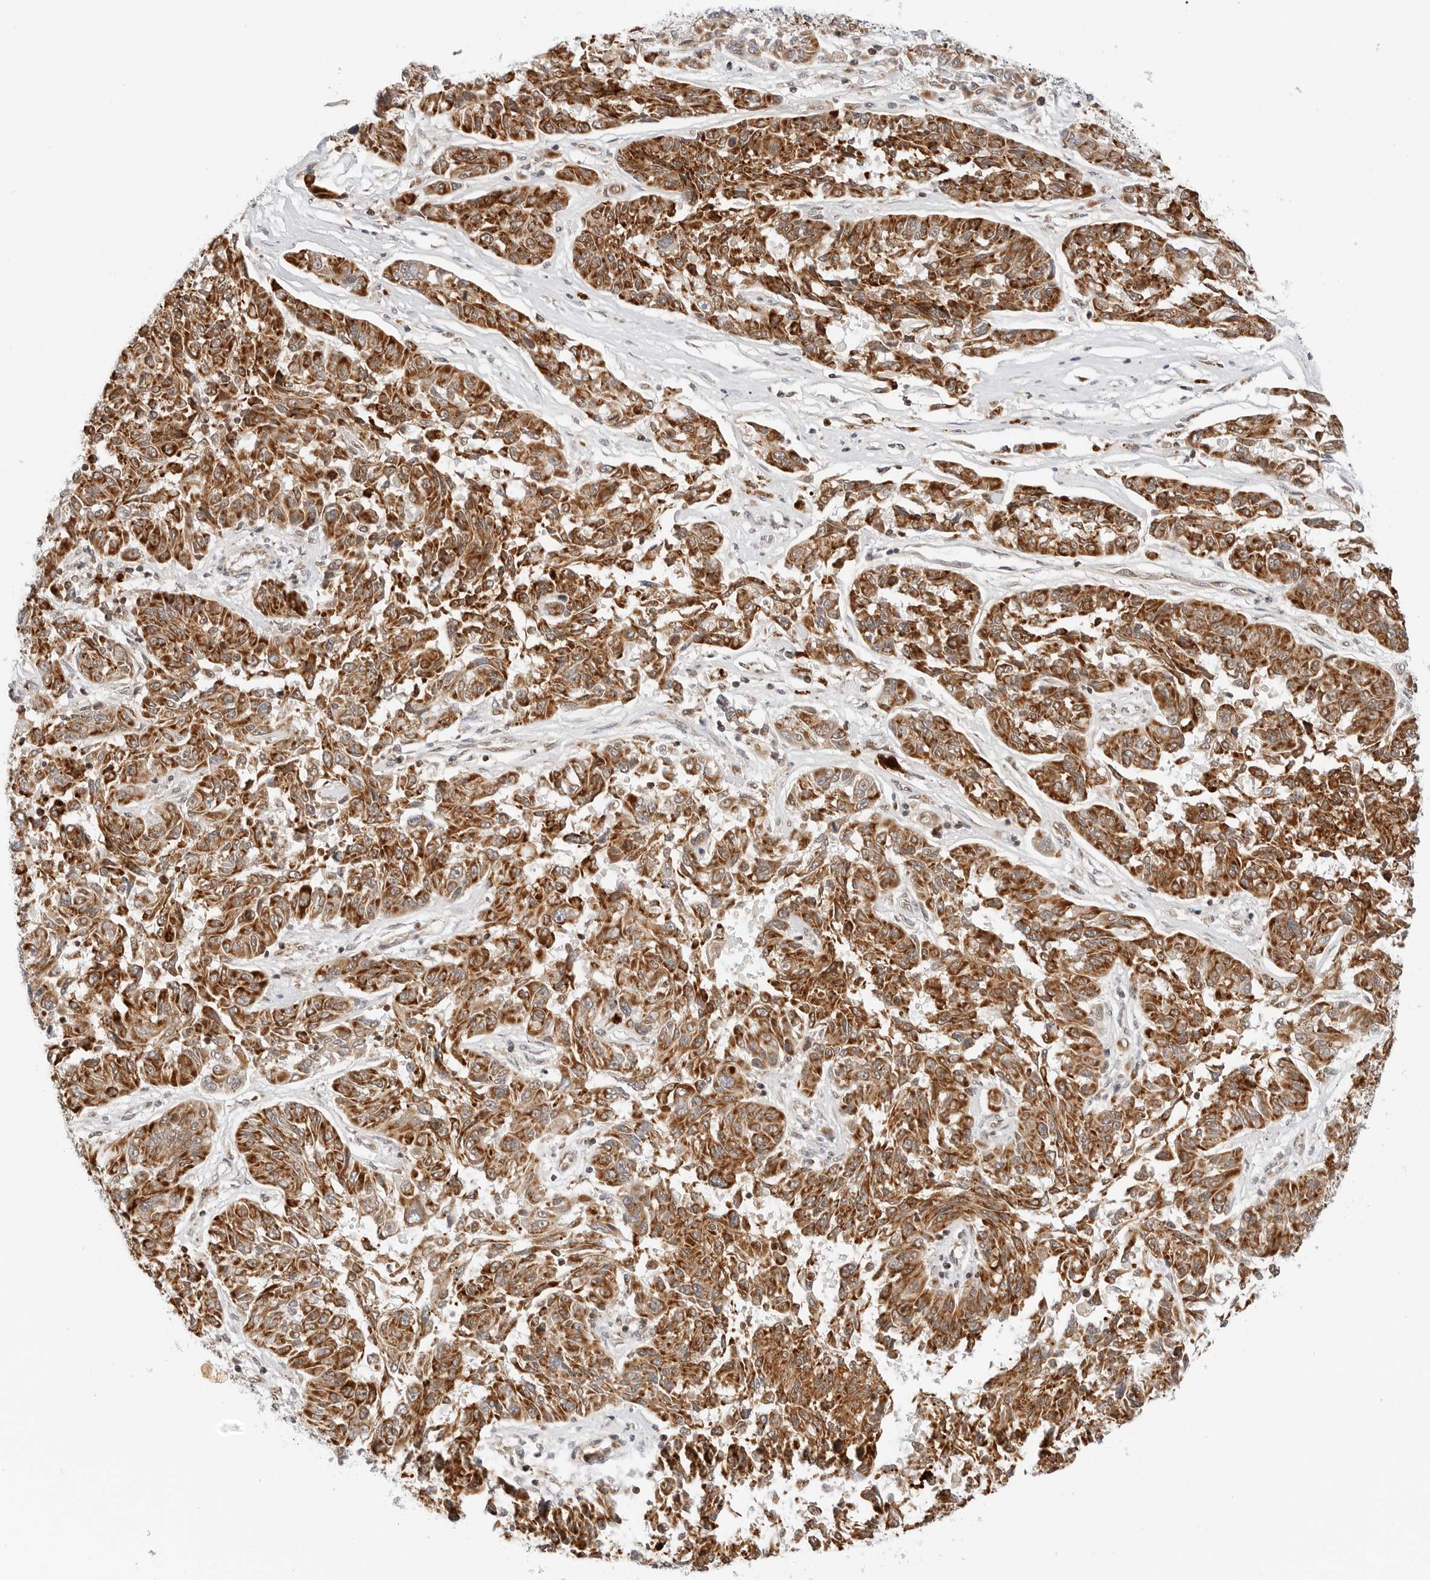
{"staining": {"intensity": "moderate", "quantity": ">75%", "location": "cytoplasmic/membranous"}, "tissue": "melanoma", "cell_type": "Tumor cells", "image_type": "cancer", "snomed": [{"axis": "morphology", "description": "Malignant melanoma, NOS"}, {"axis": "topography", "description": "Skin"}], "caption": "Moderate cytoplasmic/membranous expression for a protein is seen in approximately >75% of tumor cells of malignant melanoma using immunohistochemistry (IHC).", "gene": "DYRK4", "patient": {"sex": "male", "age": 53}}